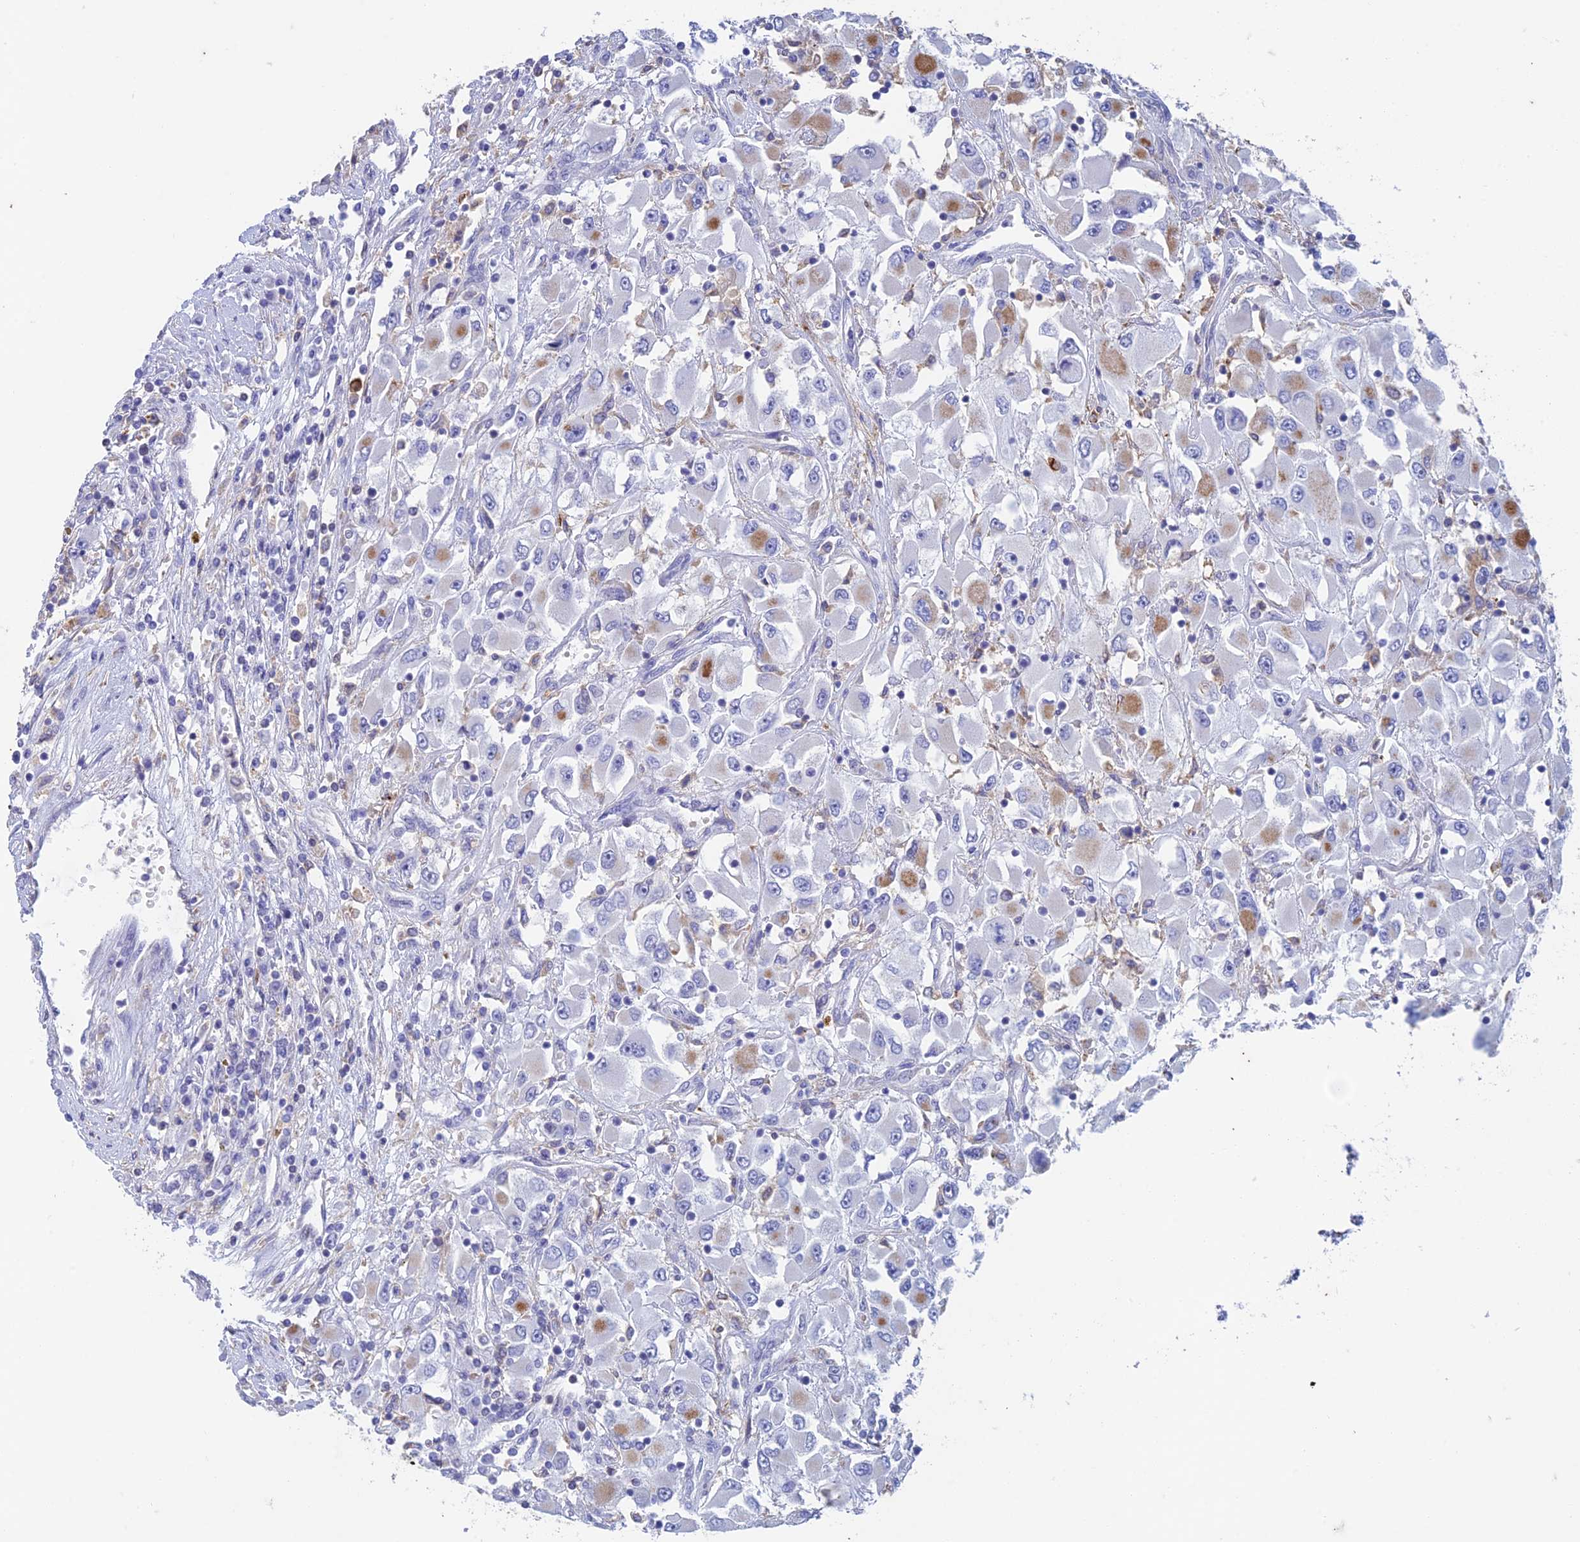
{"staining": {"intensity": "moderate", "quantity": "<25%", "location": "cytoplasmic/membranous"}, "tissue": "renal cancer", "cell_type": "Tumor cells", "image_type": "cancer", "snomed": [{"axis": "morphology", "description": "Adenocarcinoma, NOS"}, {"axis": "topography", "description": "Kidney"}], "caption": "Protein expression analysis of human renal cancer reveals moderate cytoplasmic/membranous staining in about <25% of tumor cells. (IHC, brightfield microscopy, high magnification).", "gene": "FGF7", "patient": {"sex": "female", "age": 52}}